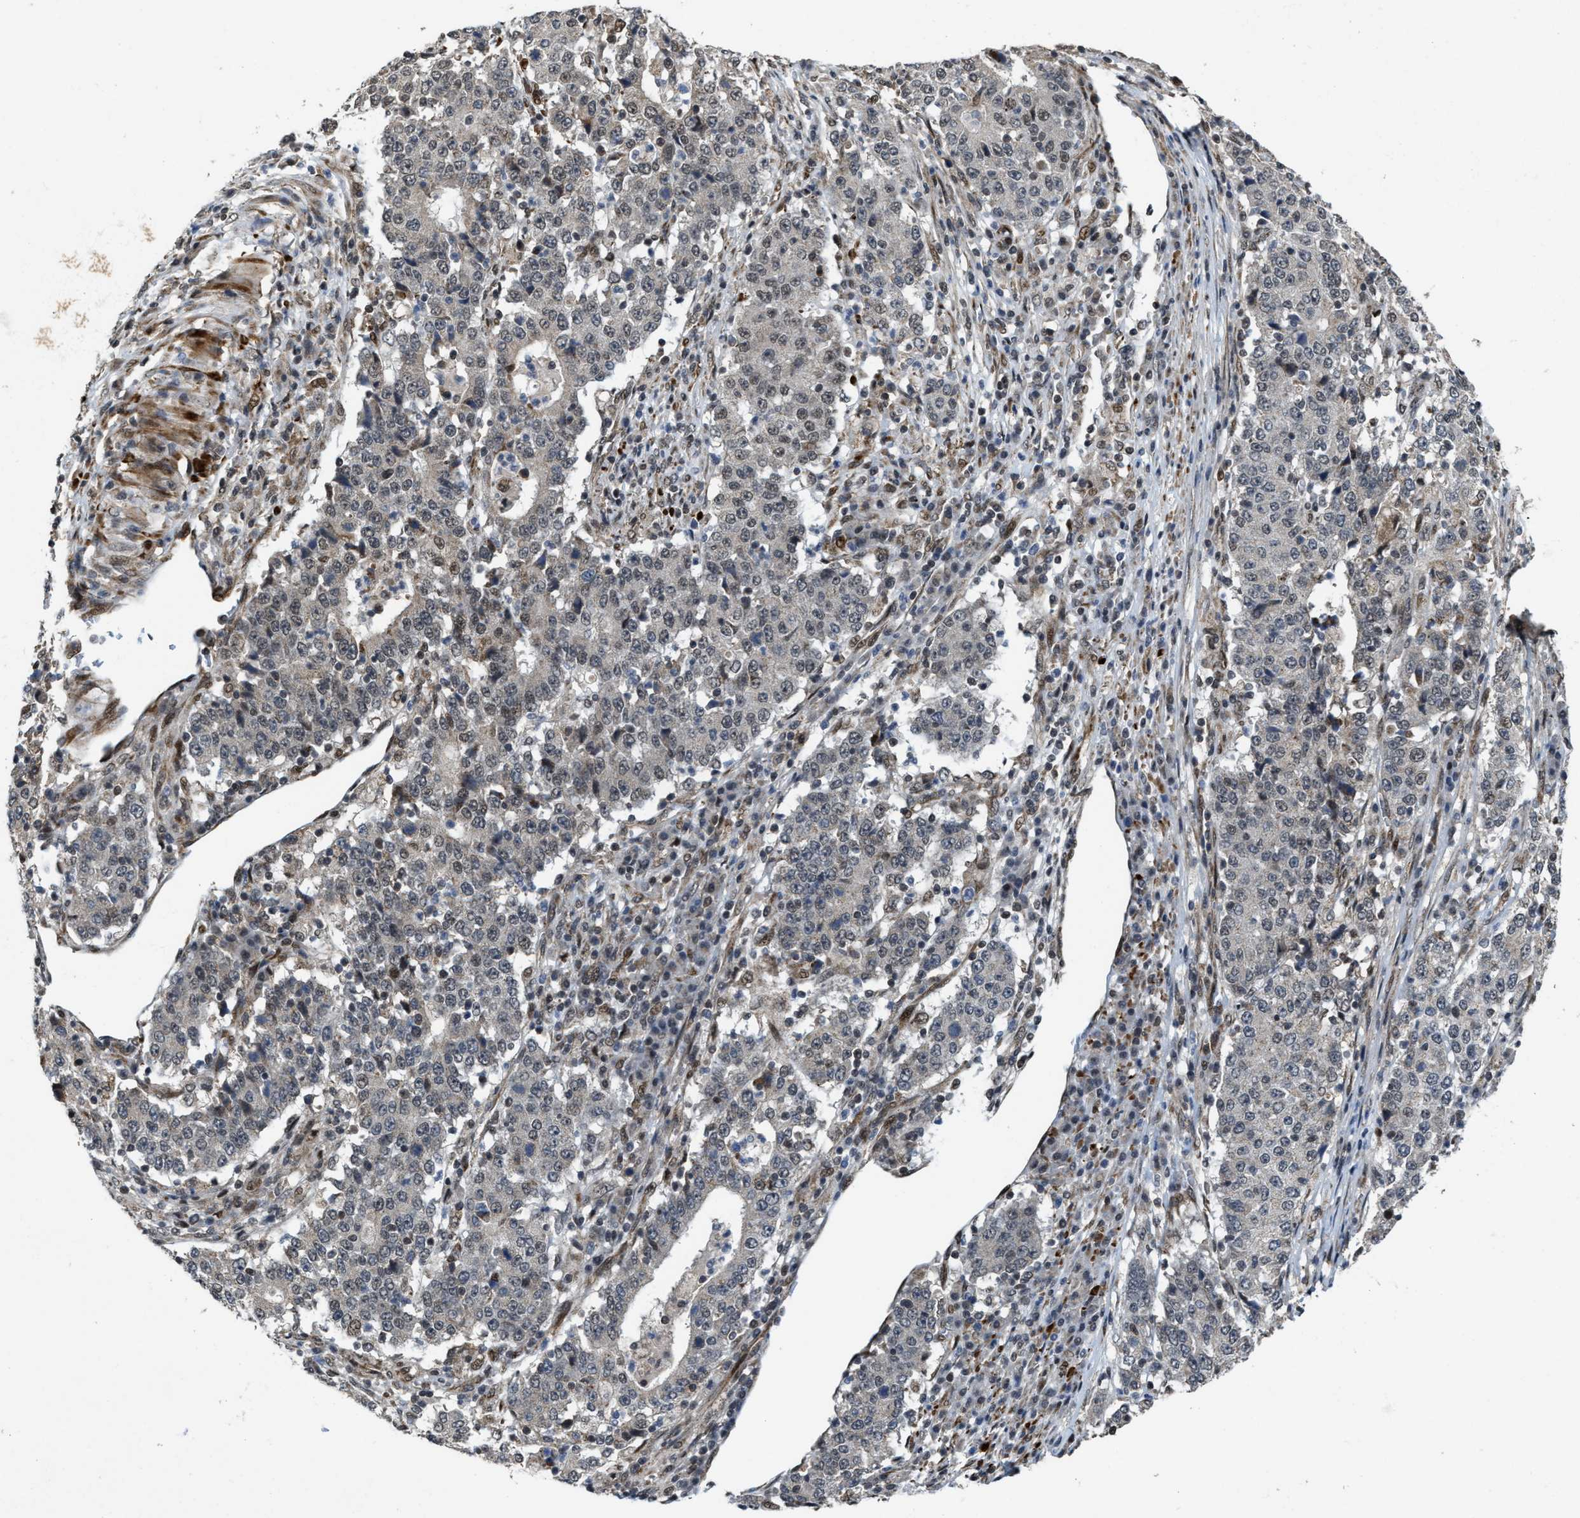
{"staining": {"intensity": "weak", "quantity": "<25%", "location": "nuclear"}, "tissue": "stomach cancer", "cell_type": "Tumor cells", "image_type": "cancer", "snomed": [{"axis": "morphology", "description": "Adenocarcinoma, NOS"}, {"axis": "topography", "description": "Stomach"}], "caption": "DAB immunohistochemical staining of human stomach cancer displays no significant staining in tumor cells.", "gene": "ZNF250", "patient": {"sex": "male", "age": 59}}